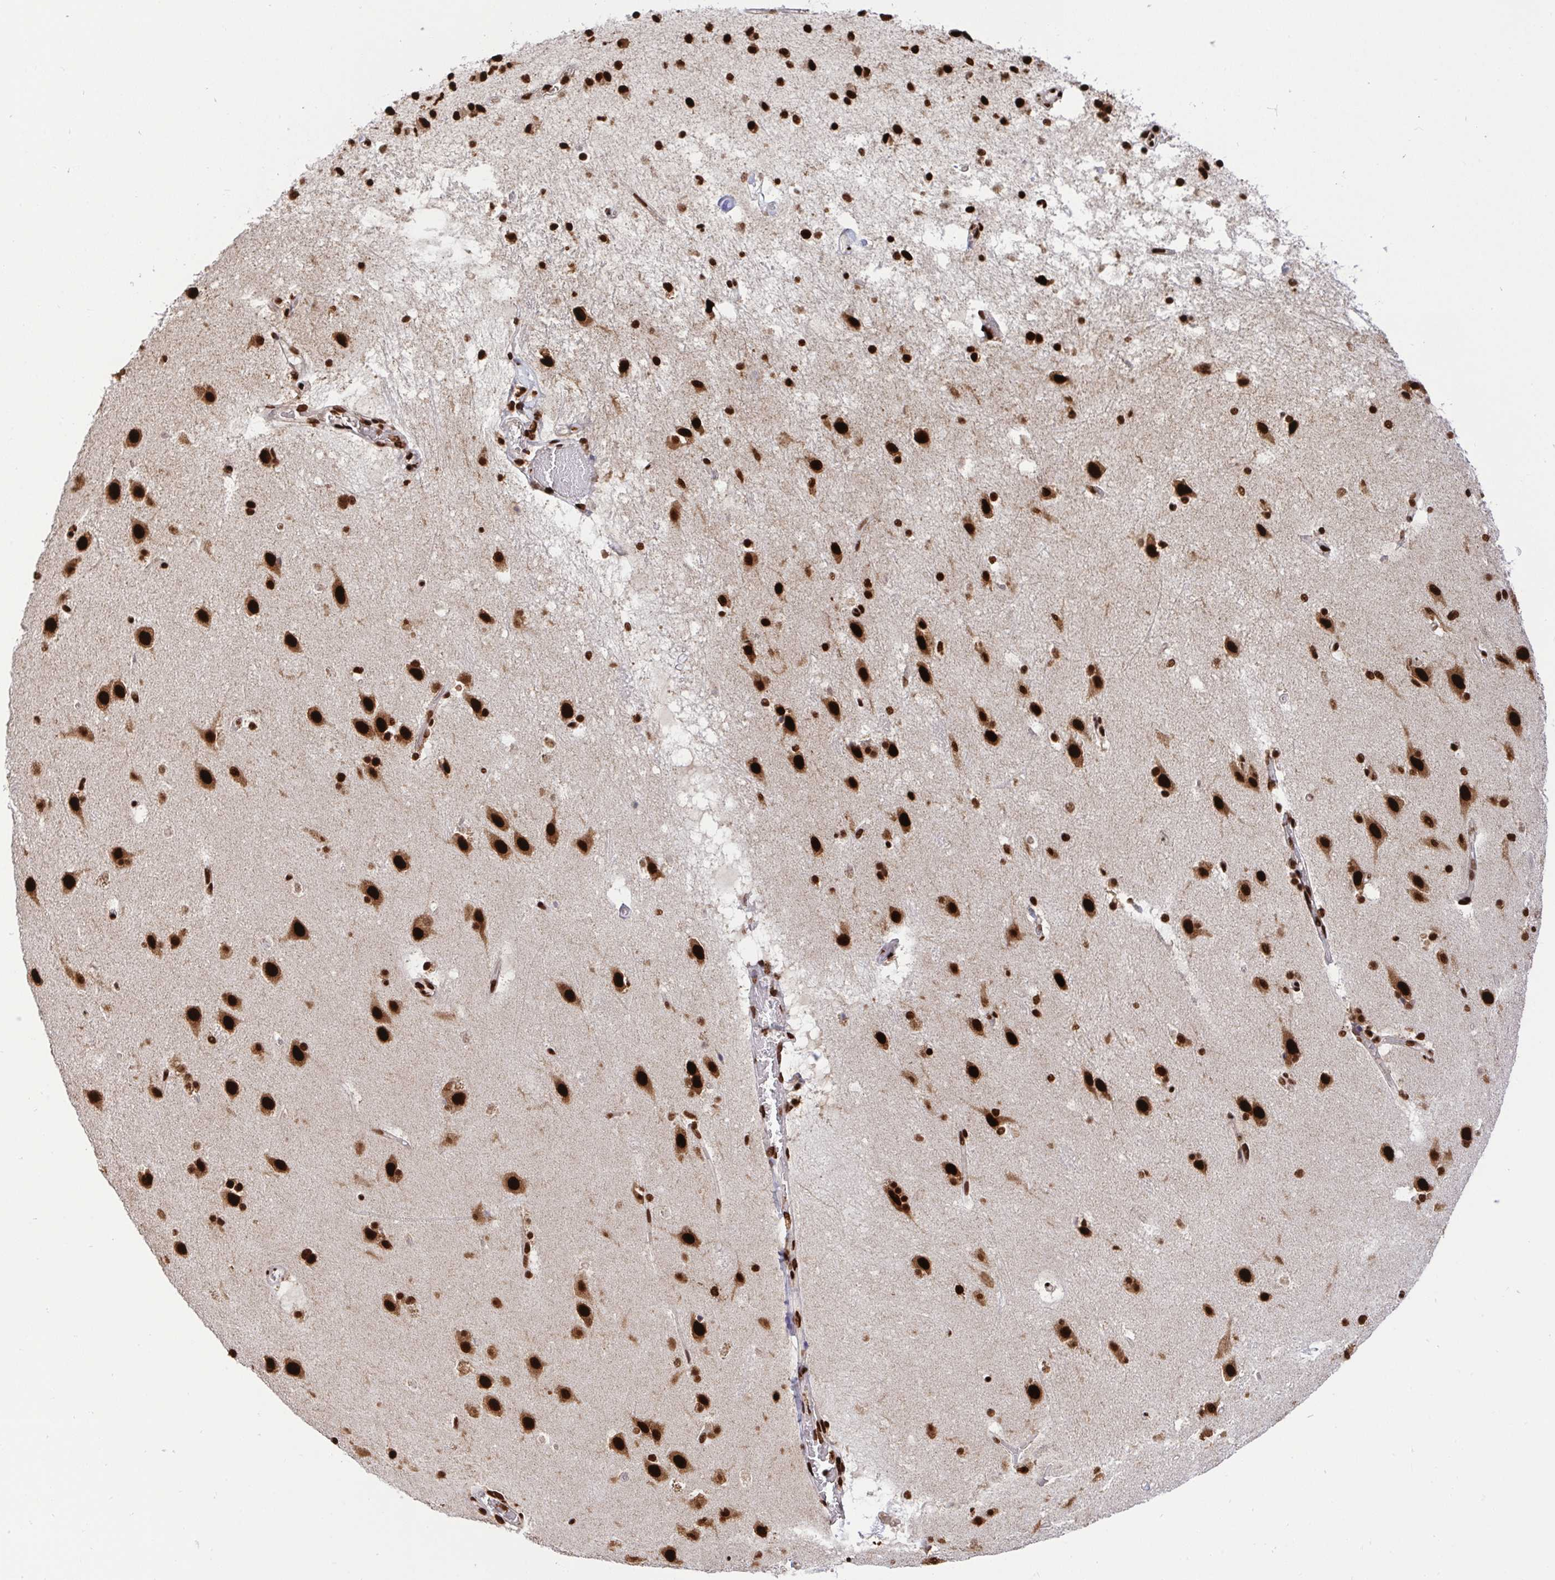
{"staining": {"intensity": "strong", "quantity": ">75%", "location": "nuclear"}, "tissue": "caudate", "cell_type": "Glial cells", "image_type": "normal", "snomed": [{"axis": "morphology", "description": "Normal tissue, NOS"}, {"axis": "topography", "description": "Lateral ventricle wall"}], "caption": "Caudate stained with immunohistochemistry reveals strong nuclear expression in approximately >75% of glial cells.", "gene": "ENSG00000268083", "patient": {"sex": "male", "age": 37}}